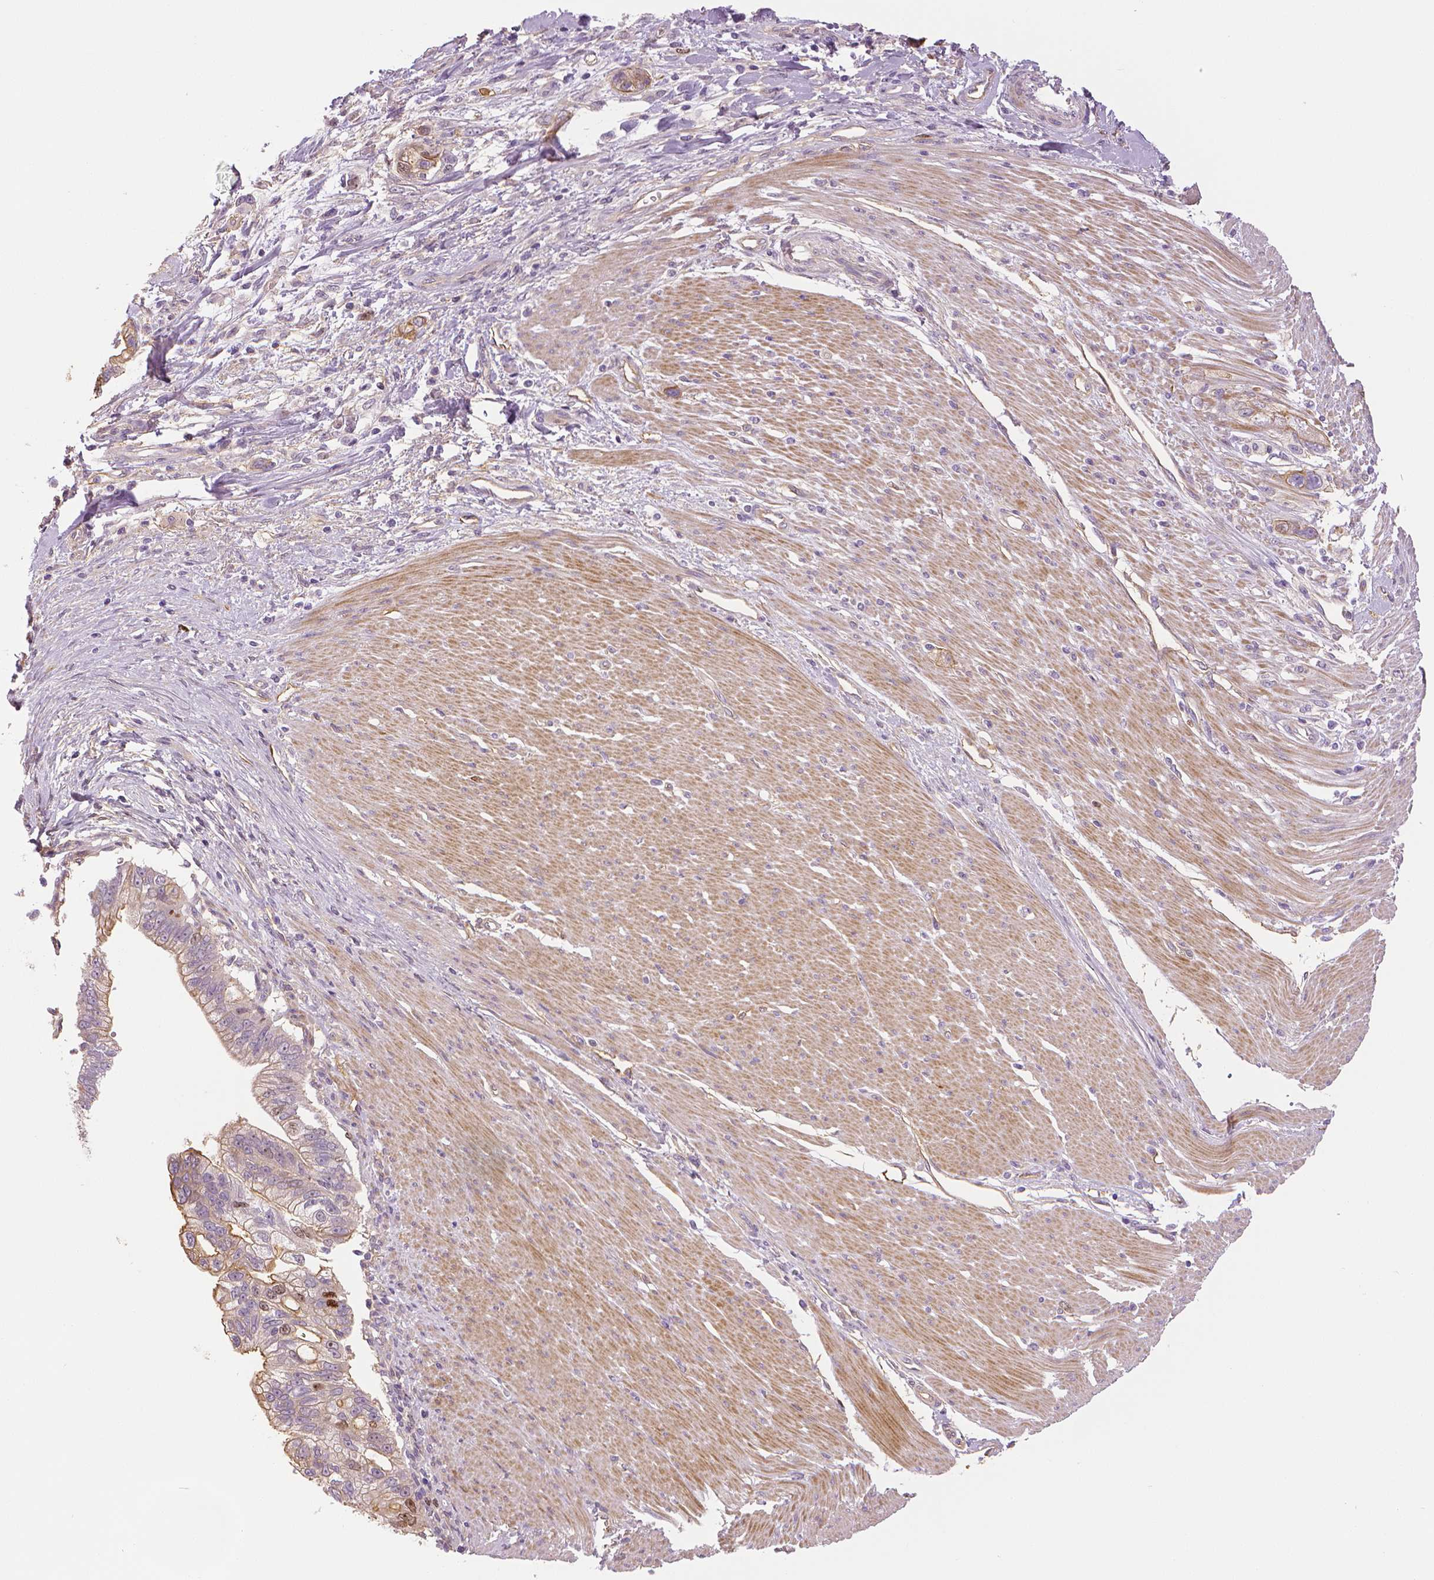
{"staining": {"intensity": "moderate", "quantity": "<25%", "location": "cytoplasmic/membranous,nuclear"}, "tissue": "pancreatic cancer", "cell_type": "Tumor cells", "image_type": "cancer", "snomed": [{"axis": "morphology", "description": "Adenocarcinoma, NOS"}, {"axis": "topography", "description": "Pancreas"}], "caption": "Brown immunohistochemical staining in human pancreatic cancer (adenocarcinoma) demonstrates moderate cytoplasmic/membranous and nuclear staining in about <25% of tumor cells.", "gene": "MKI67", "patient": {"sex": "male", "age": 70}}